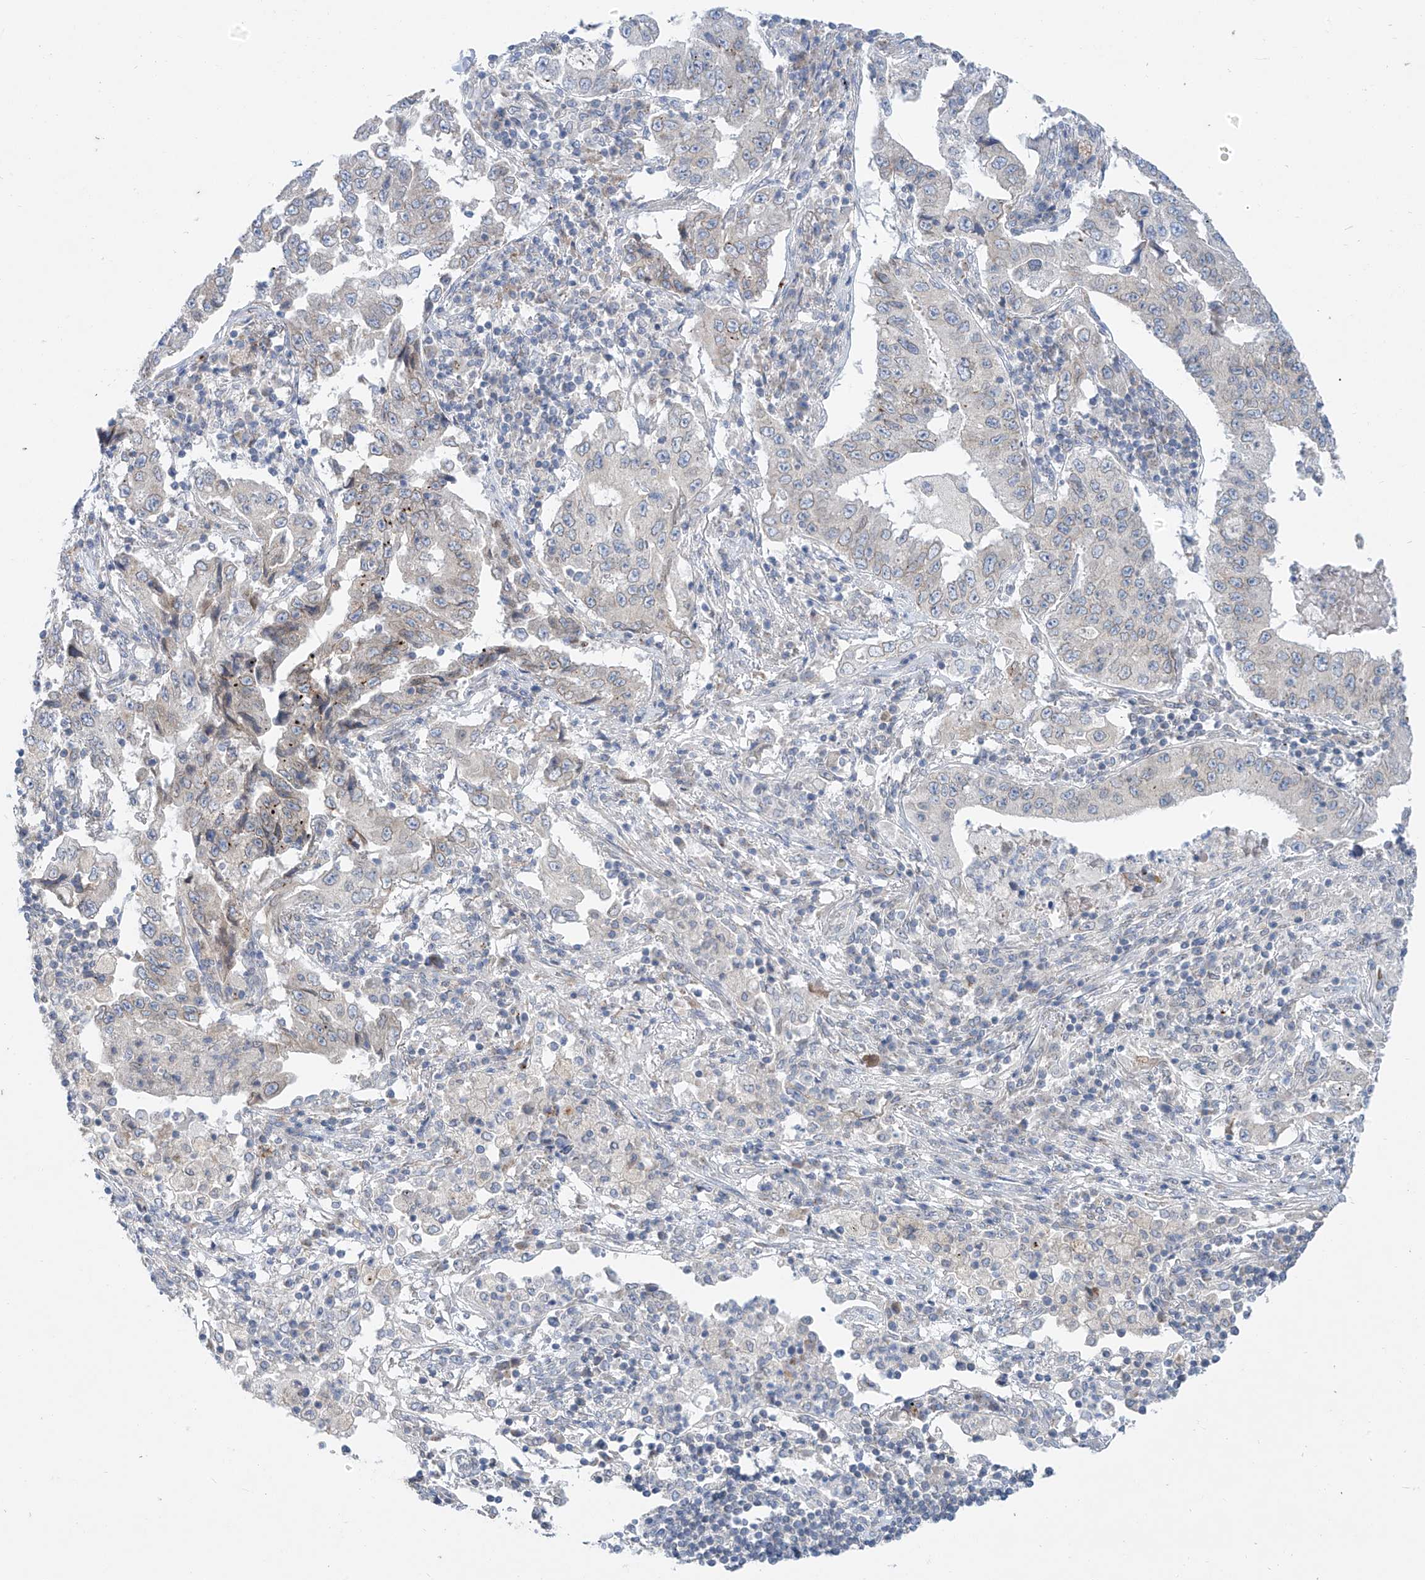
{"staining": {"intensity": "negative", "quantity": "none", "location": "none"}, "tissue": "lung cancer", "cell_type": "Tumor cells", "image_type": "cancer", "snomed": [{"axis": "morphology", "description": "Adenocarcinoma, NOS"}, {"axis": "topography", "description": "Lung"}], "caption": "Lung adenocarcinoma stained for a protein using immunohistochemistry displays no positivity tumor cells.", "gene": "KRTAP25-1", "patient": {"sex": "female", "age": 51}}